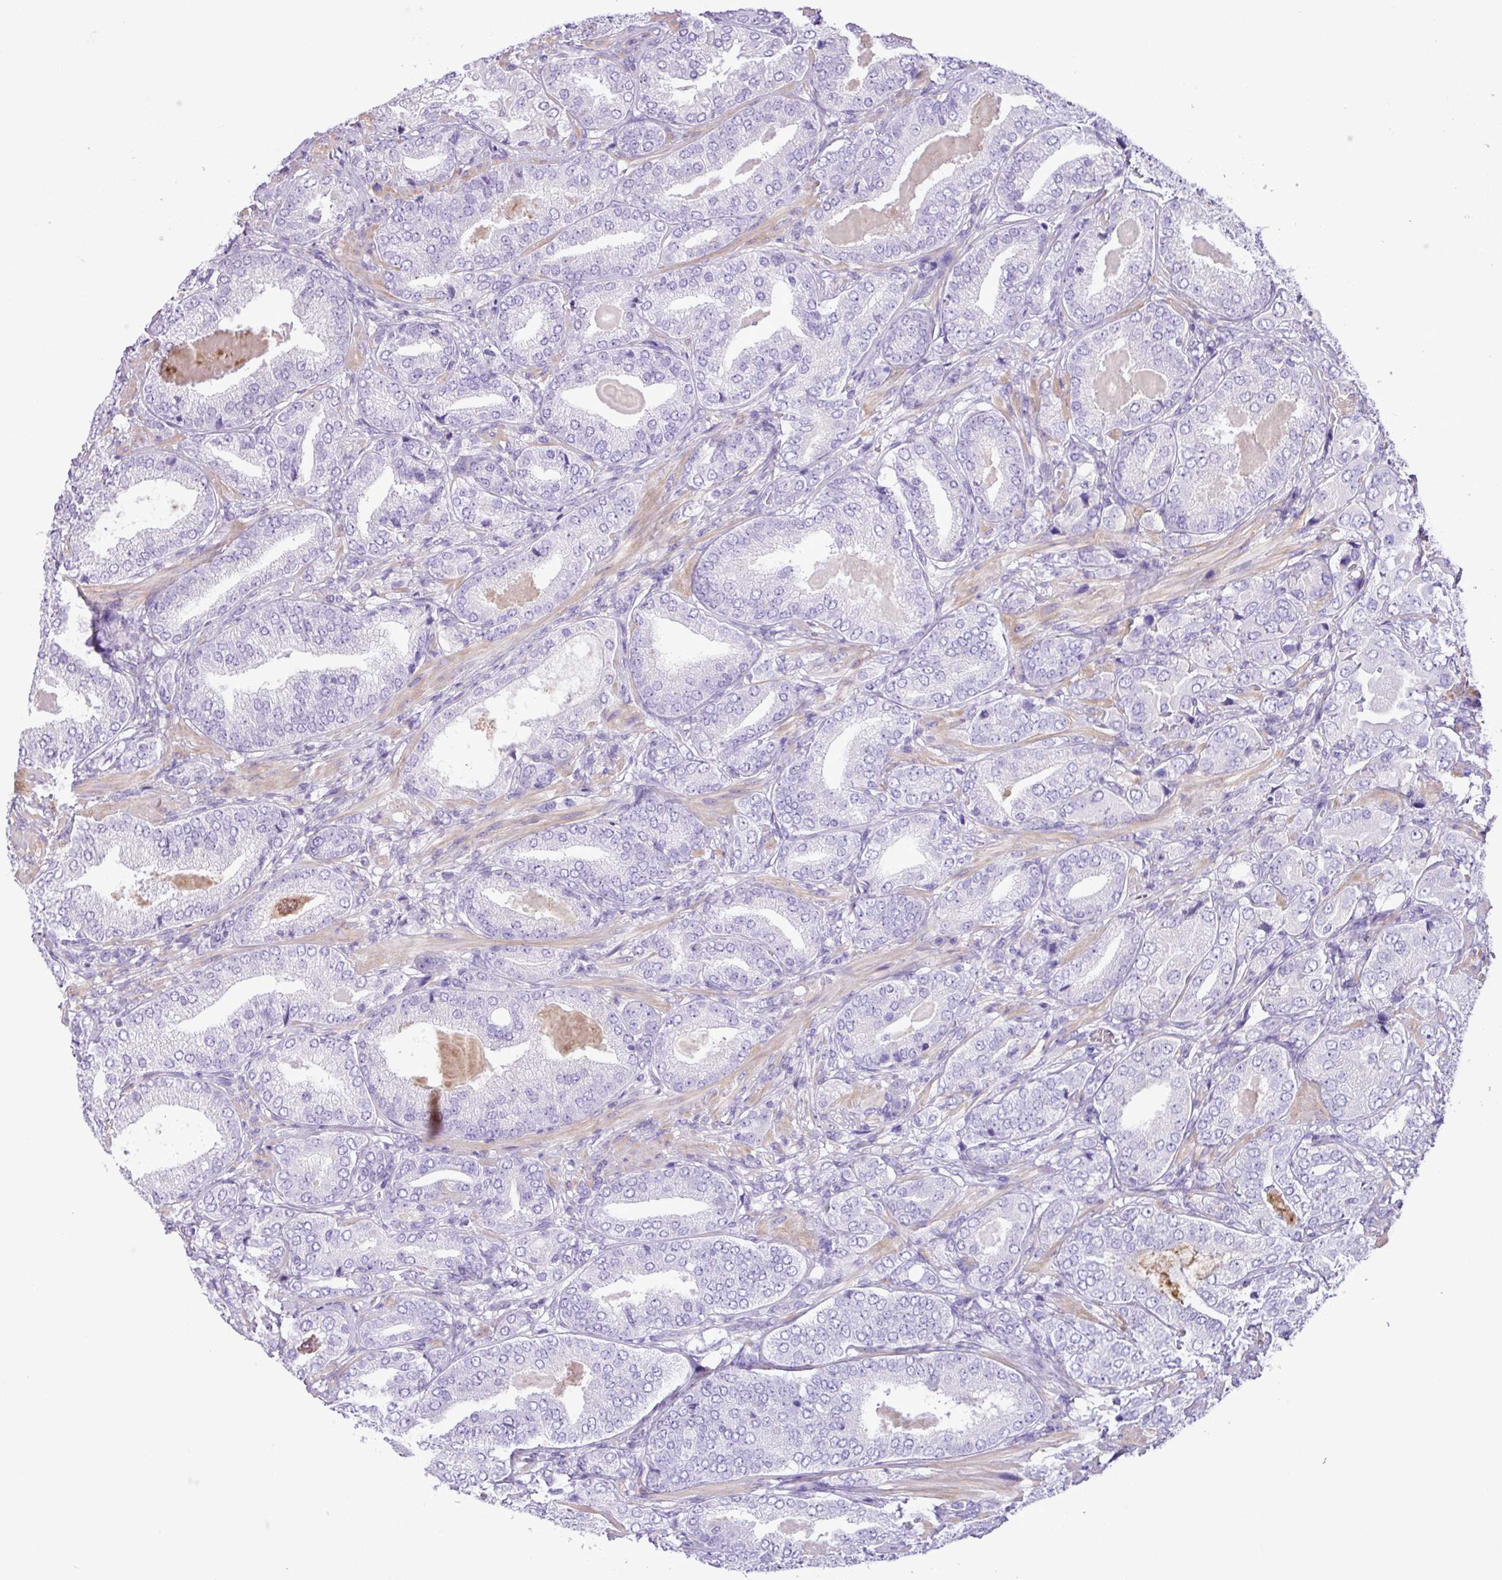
{"staining": {"intensity": "negative", "quantity": "none", "location": "none"}, "tissue": "prostate cancer", "cell_type": "Tumor cells", "image_type": "cancer", "snomed": [{"axis": "morphology", "description": "Adenocarcinoma, High grade"}, {"axis": "topography", "description": "Prostate"}], "caption": "IHC of adenocarcinoma (high-grade) (prostate) demonstrates no staining in tumor cells. The staining was performed using DAB to visualize the protein expression in brown, while the nuclei were stained in blue with hematoxylin (Magnification: 20x).", "gene": "ZNF334", "patient": {"sex": "male", "age": 63}}